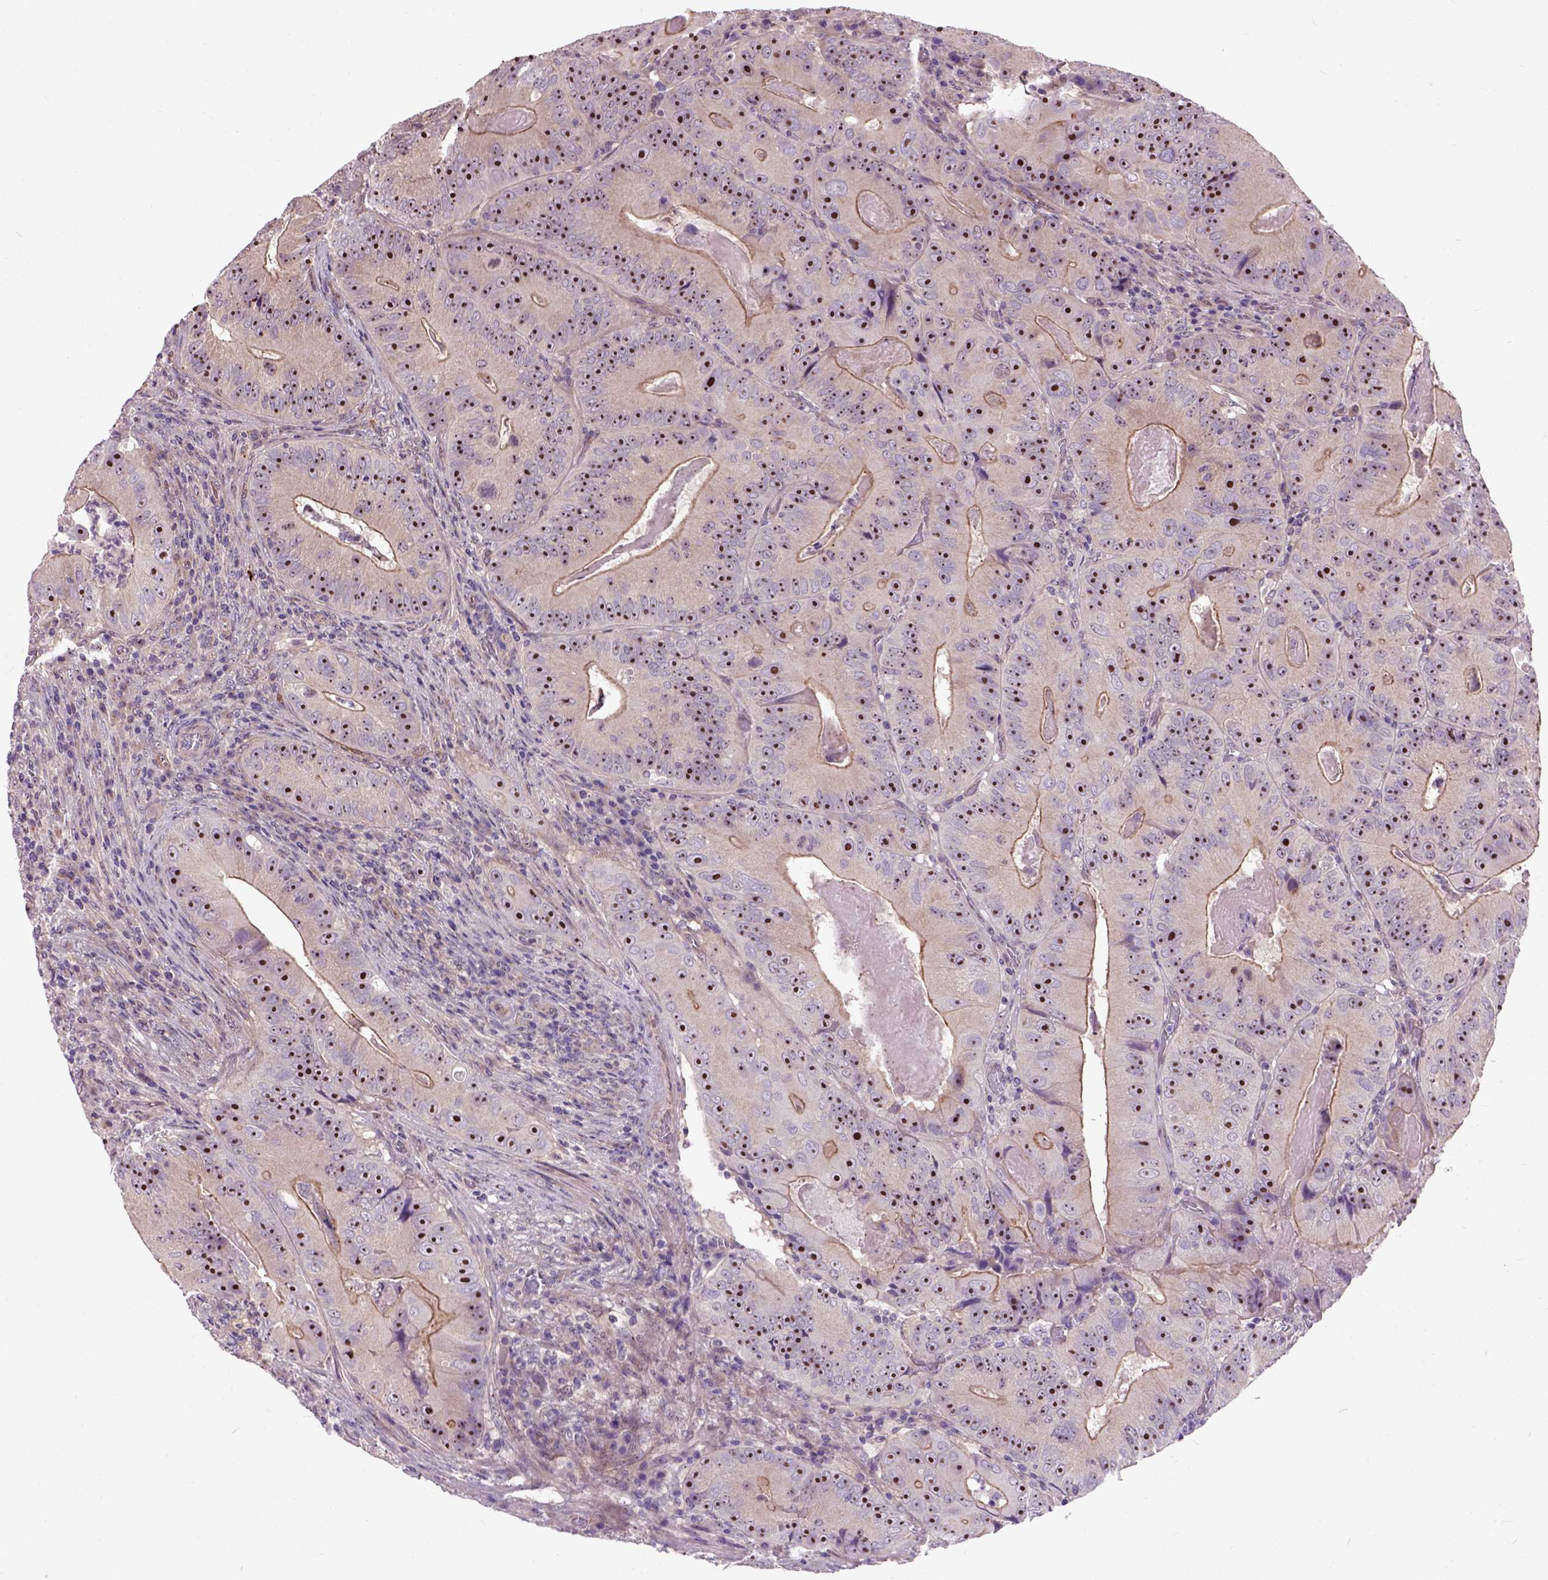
{"staining": {"intensity": "strong", "quantity": ">75%", "location": "nuclear"}, "tissue": "colorectal cancer", "cell_type": "Tumor cells", "image_type": "cancer", "snomed": [{"axis": "morphology", "description": "Adenocarcinoma, NOS"}, {"axis": "topography", "description": "Colon"}], "caption": "Brown immunohistochemical staining in colorectal cancer (adenocarcinoma) shows strong nuclear staining in about >75% of tumor cells.", "gene": "MAPT", "patient": {"sex": "female", "age": 86}}